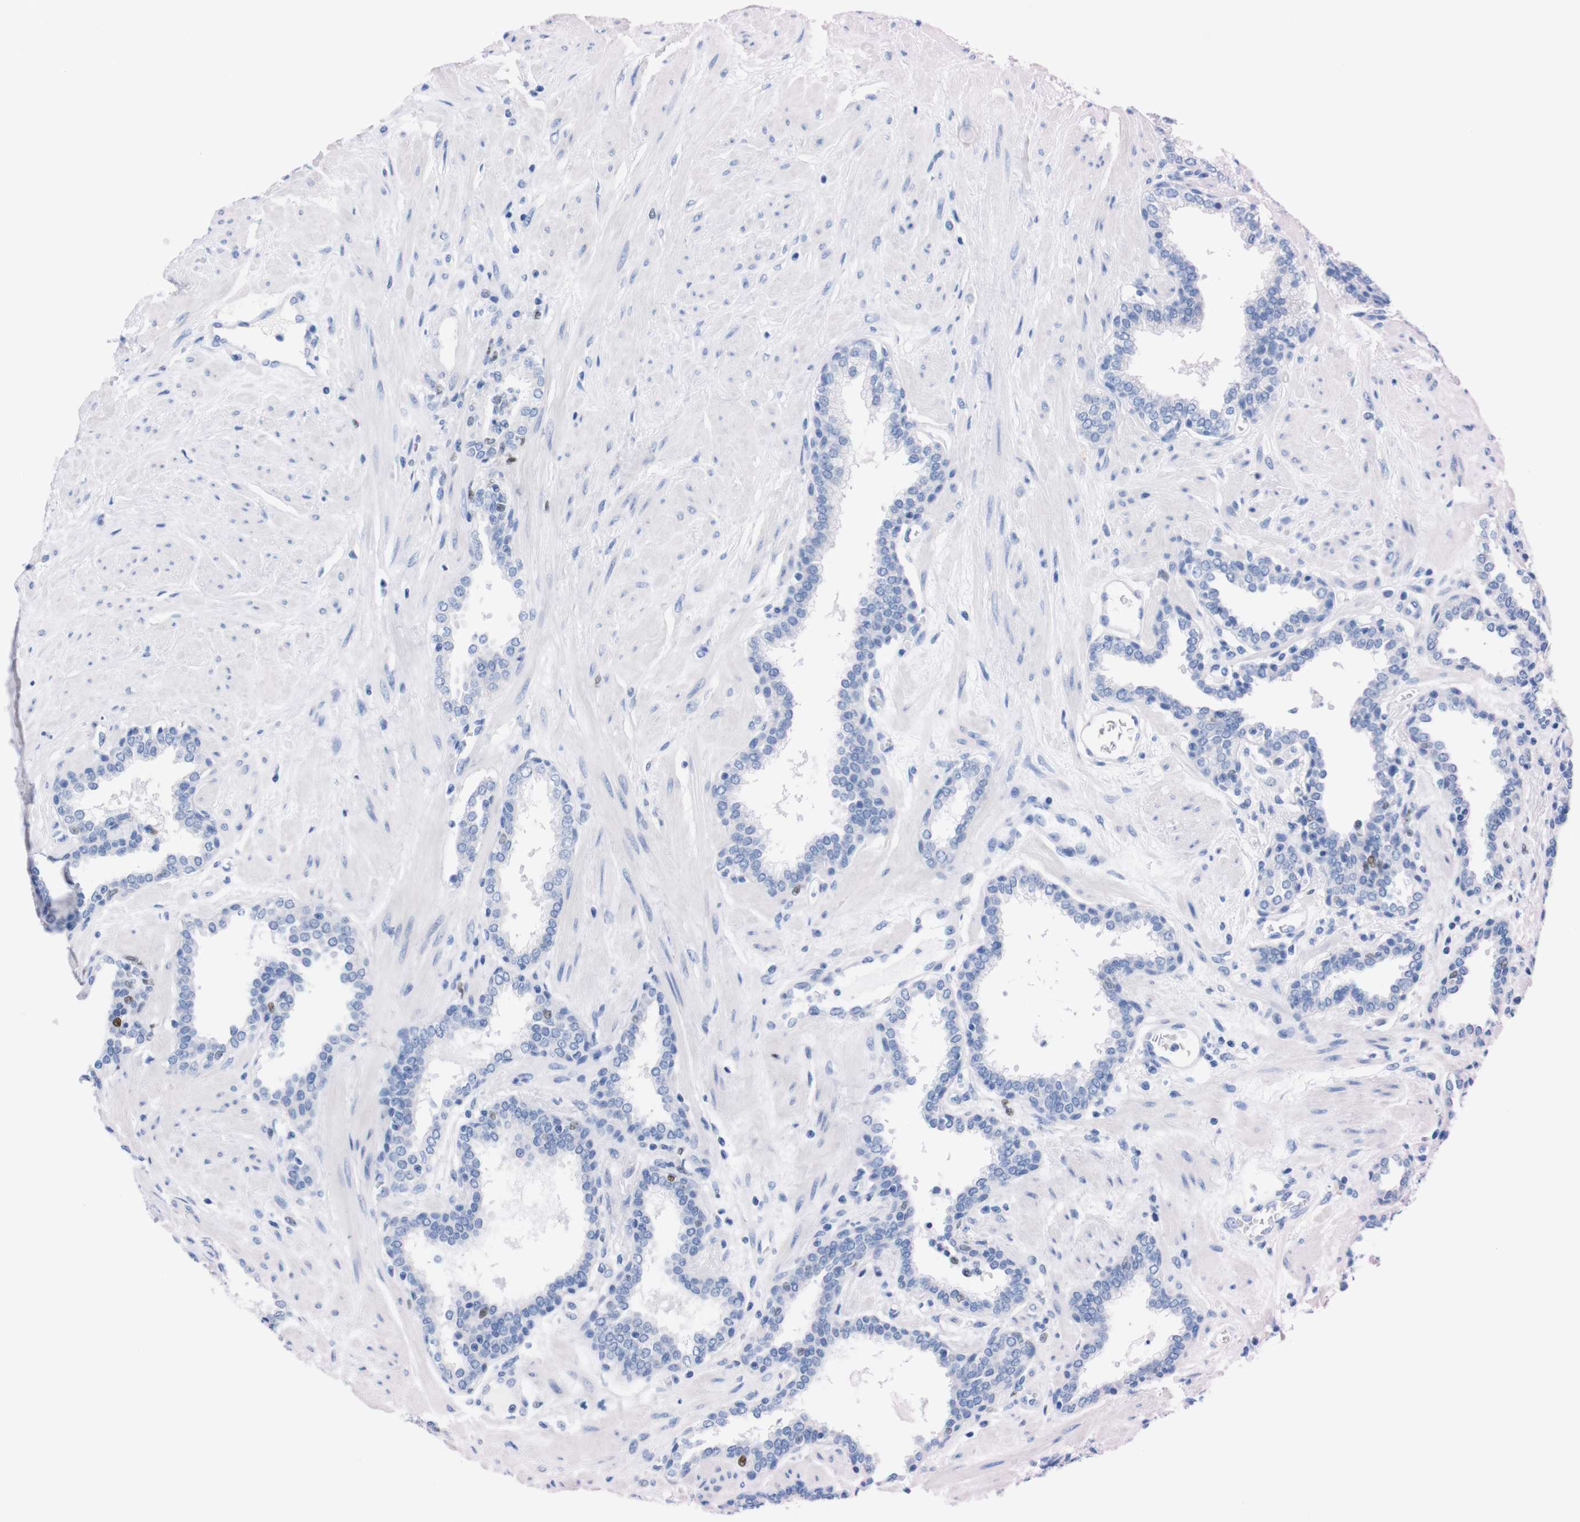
{"staining": {"intensity": "negative", "quantity": "none", "location": "none"}, "tissue": "prostate", "cell_type": "Glandular cells", "image_type": "normal", "snomed": [{"axis": "morphology", "description": "Normal tissue, NOS"}, {"axis": "topography", "description": "Prostate"}], "caption": "Histopathology image shows no protein positivity in glandular cells of unremarkable prostate. Nuclei are stained in blue.", "gene": "P2RY12", "patient": {"sex": "male", "age": 51}}